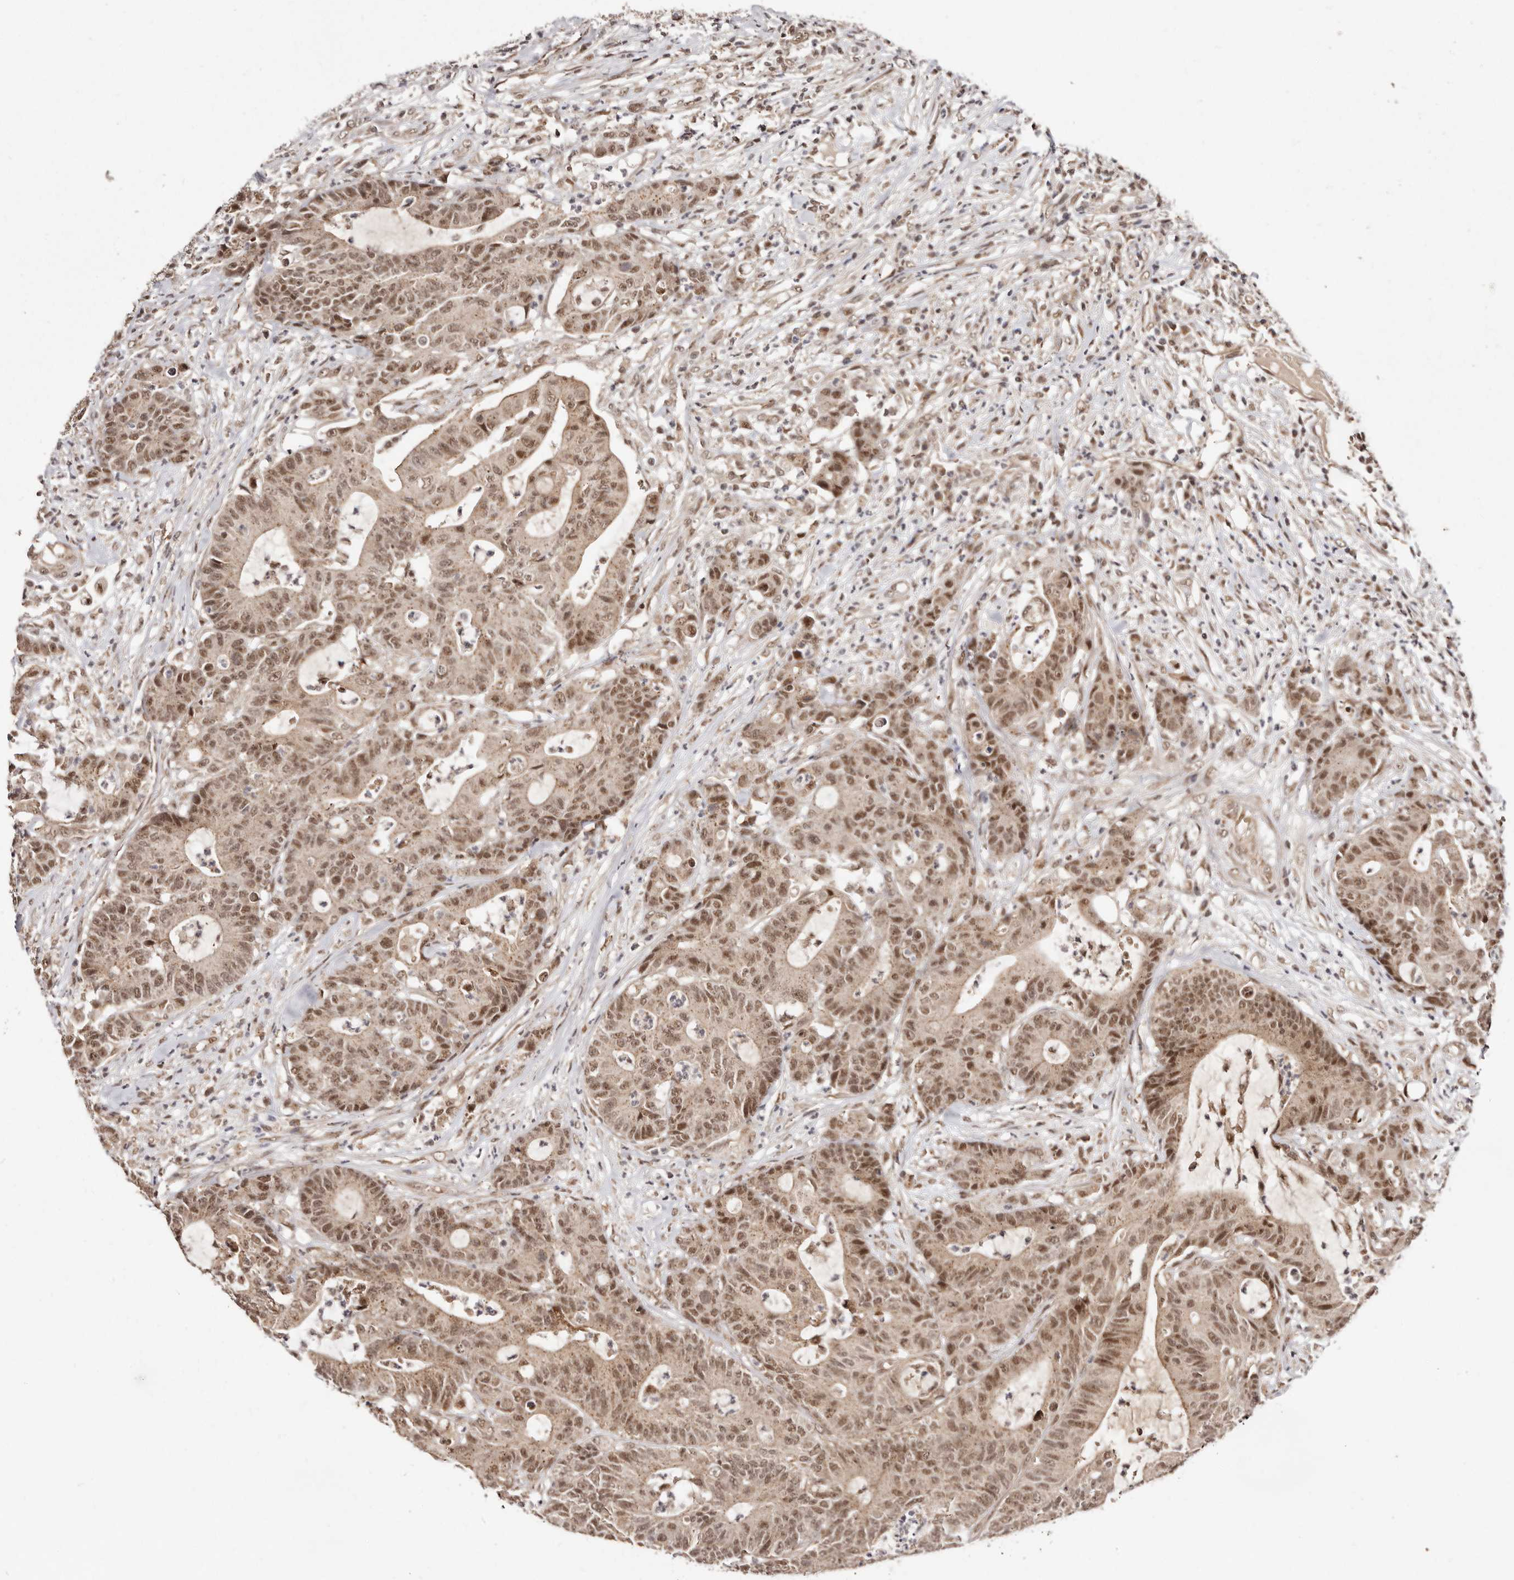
{"staining": {"intensity": "moderate", "quantity": ">75%", "location": "nuclear"}, "tissue": "colorectal cancer", "cell_type": "Tumor cells", "image_type": "cancer", "snomed": [{"axis": "morphology", "description": "Adenocarcinoma, NOS"}, {"axis": "topography", "description": "Colon"}], "caption": "This image displays colorectal adenocarcinoma stained with immunohistochemistry (IHC) to label a protein in brown. The nuclear of tumor cells show moderate positivity for the protein. Nuclei are counter-stained blue.", "gene": "MED8", "patient": {"sex": "female", "age": 84}}